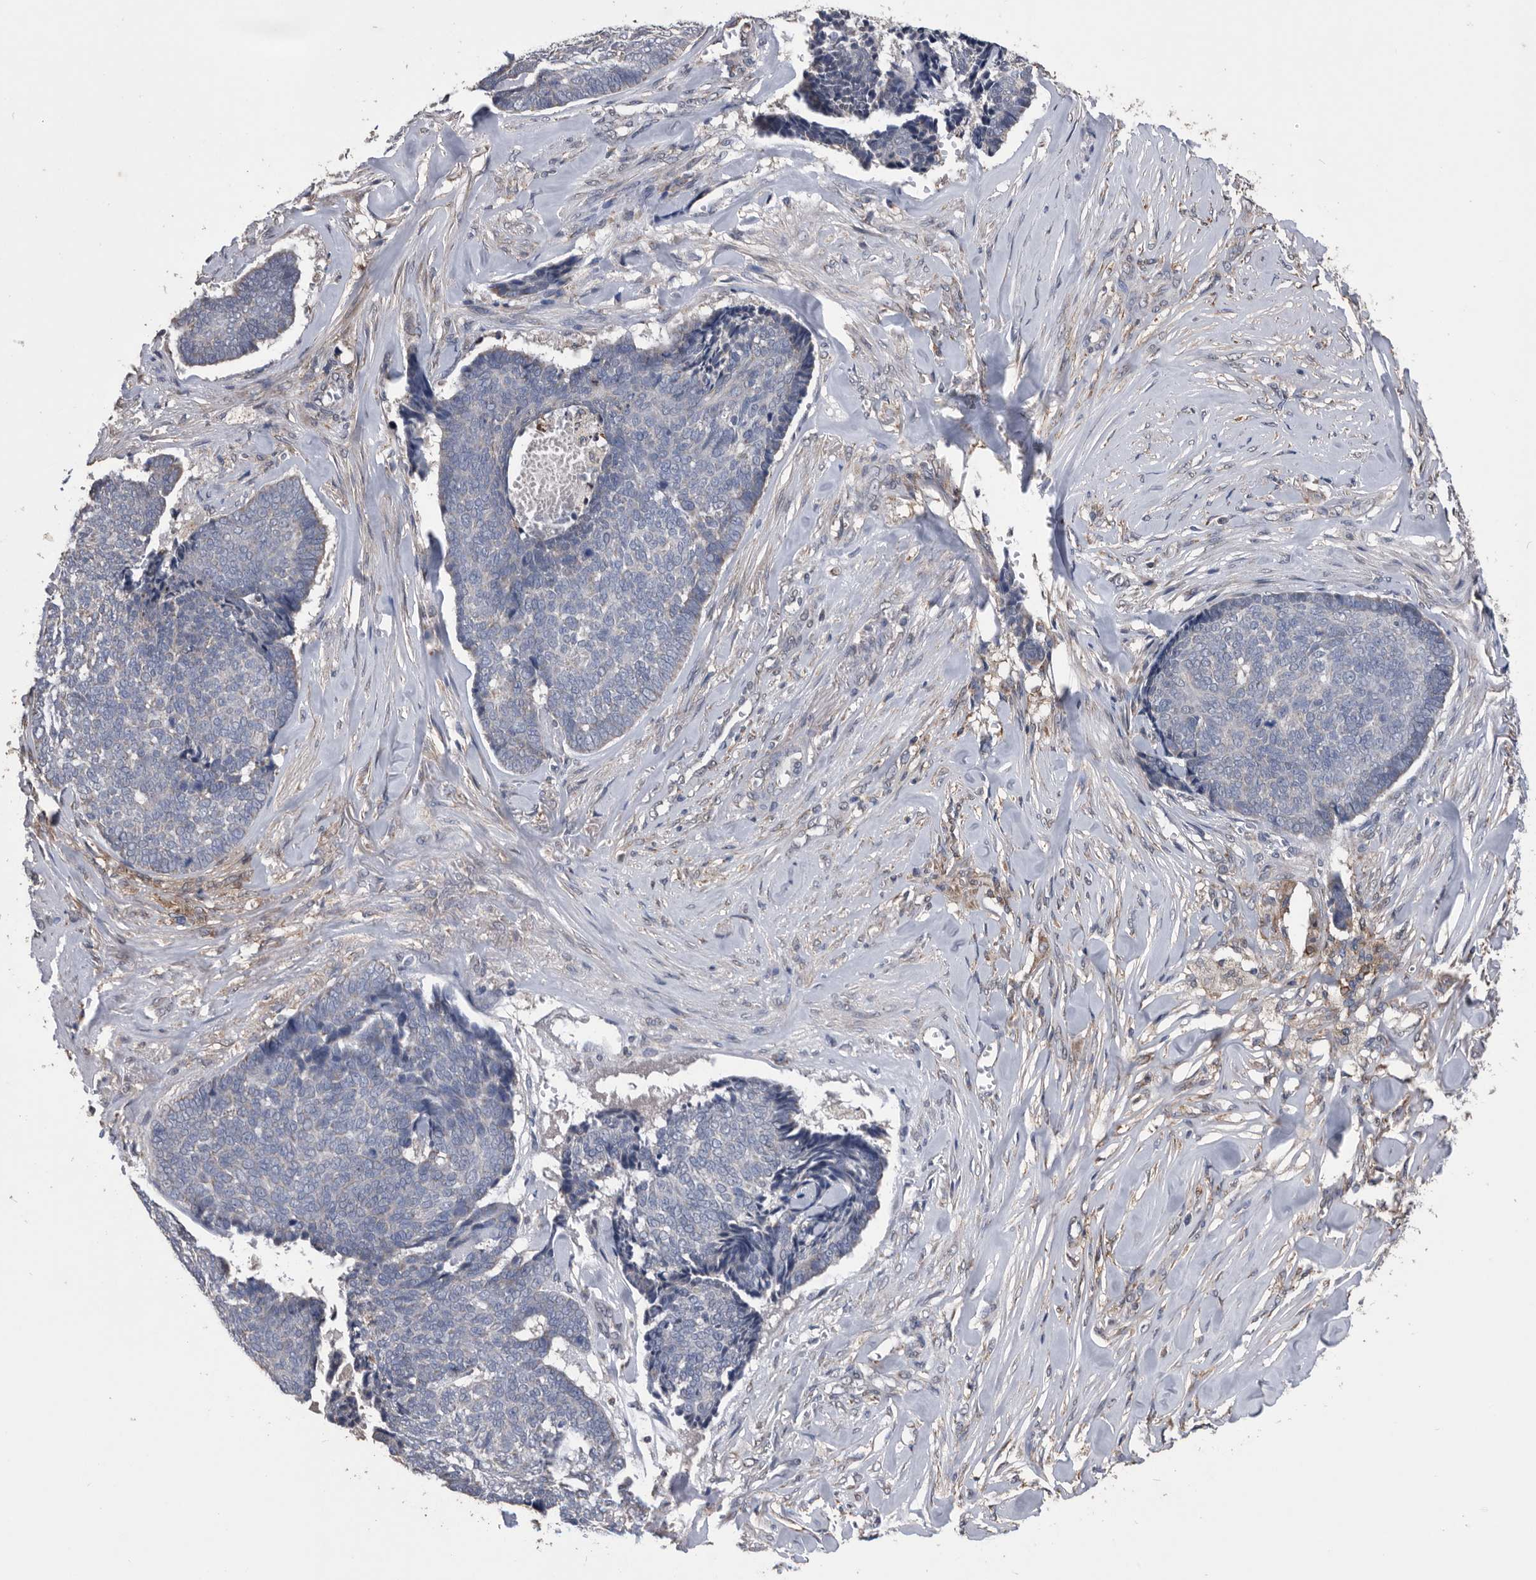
{"staining": {"intensity": "negative", "quantity": "none", "location": "none"}, "tissue": "skin cancer", "cell_type": "Tumor cells", "image_type": "cancer", "snomed": [{"axis": "morphology", "description": "Basal cell carcinoma"}, {"axis": "topography", "description": "Skin"}], "caption": "Photomicrograph shows no significant protein staining in tumor cells of skin basal cell carcinoma.", "gene": "NRBP1", "patient": {"sex": "male", "age": 84}}